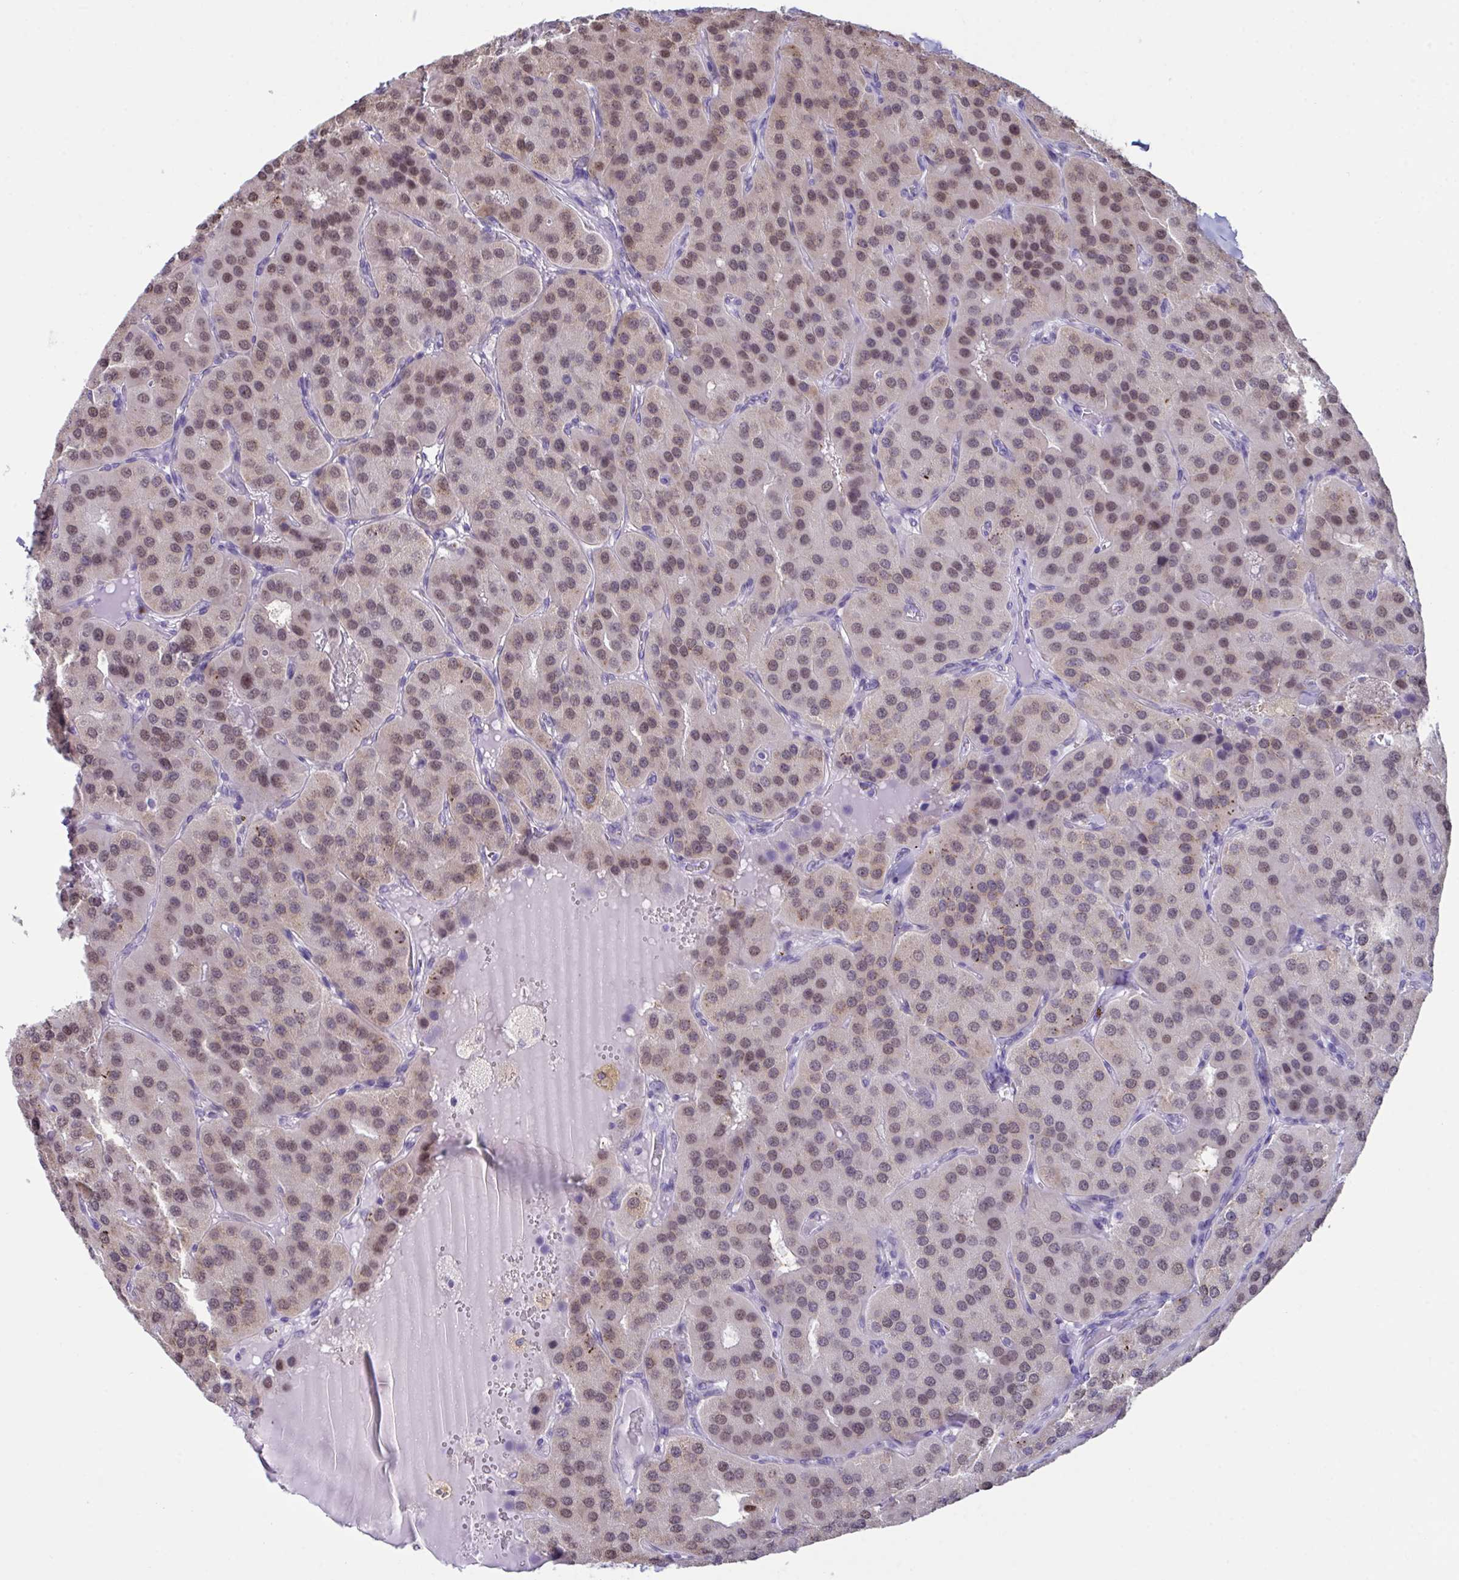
{"staining": {"intensity": "moderate", "quantity": ">75%", "location": "nuclear"}, "tissue": "parathyroid gland", "cell_type": "Glandular cells", "image_type": "normal", "snomed": [{"axis": "morphology", "description": "Normal tissue, NOS"}, {"axis": "morphology", "description": "Adenoma, NOS"}, {"axis": "topography", "description": "Parathyroid gland"}], "caption": "Immunohistochemical staining of benign human parathyroid gland exhibits medium levels of moderate nuclear staining in about >75% of glandular cells. Using DAB (3,3'-diaminobenzidine) (brown) and hematoxylin (blue) stains, captured at high magnification using brightfield microscopy.", "gene": "SCLY", "patient": {"sex": "female", "age": 86}}